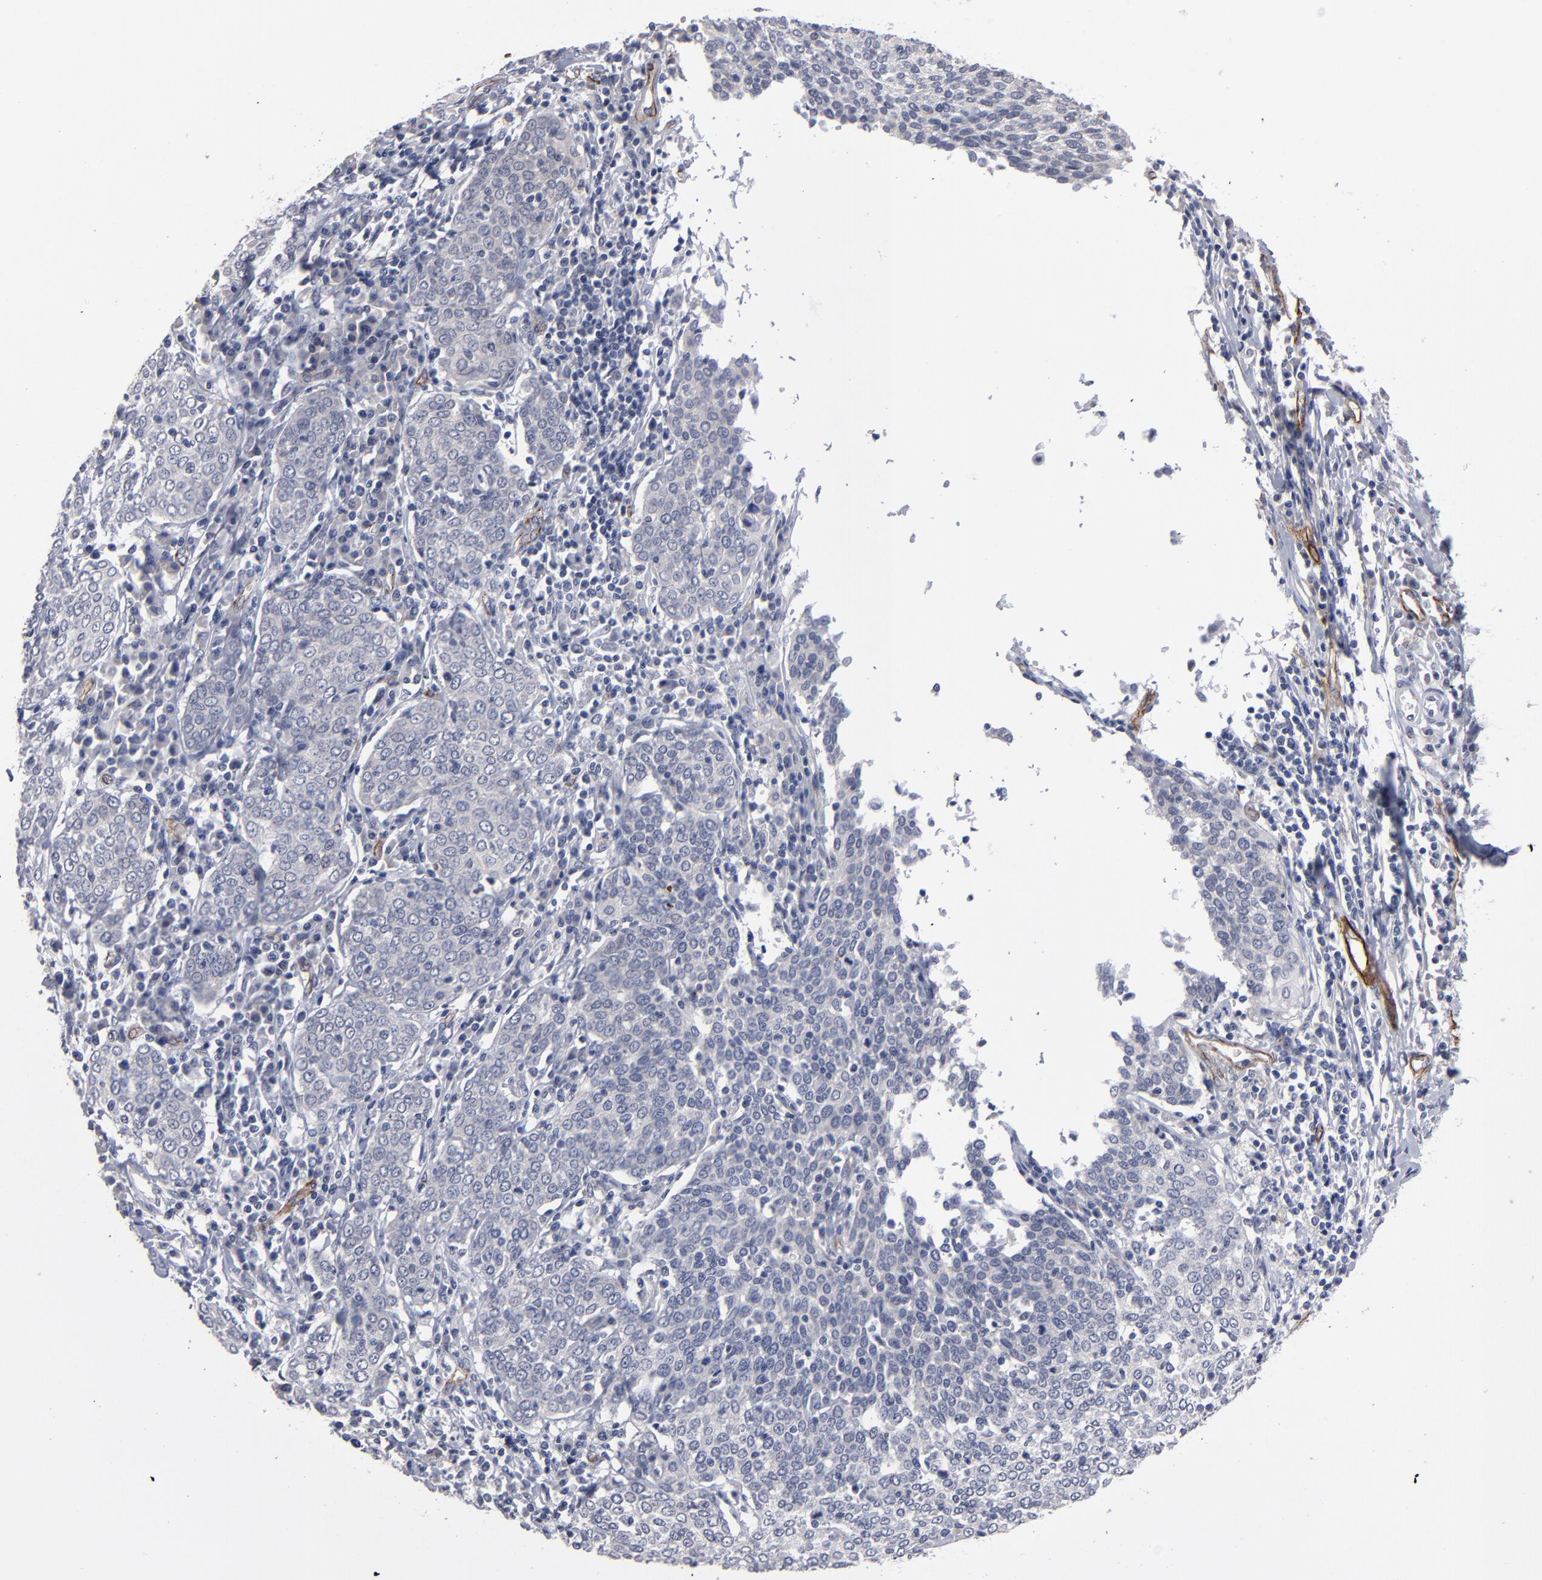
{"staining": {"intensity": "negative", "quantity": "none", "location": "none"}, "tissue": "cervical cancer", "cell_type": "Tumor cells", "image_type": "cancer", "snomed": [{"axis": "morphology", "description": "Squamous cell carcinoma, NOS"}, {"axis": "topography", "description": "Cervix"}], "caption": "Human cervical cancer (squamous cell carcinoma) stained for a protein using immunohistochemistry reveals no staining in tumor cells.", "gene": "ZNF175", "patient": {"sex": "female", "age": 40}}